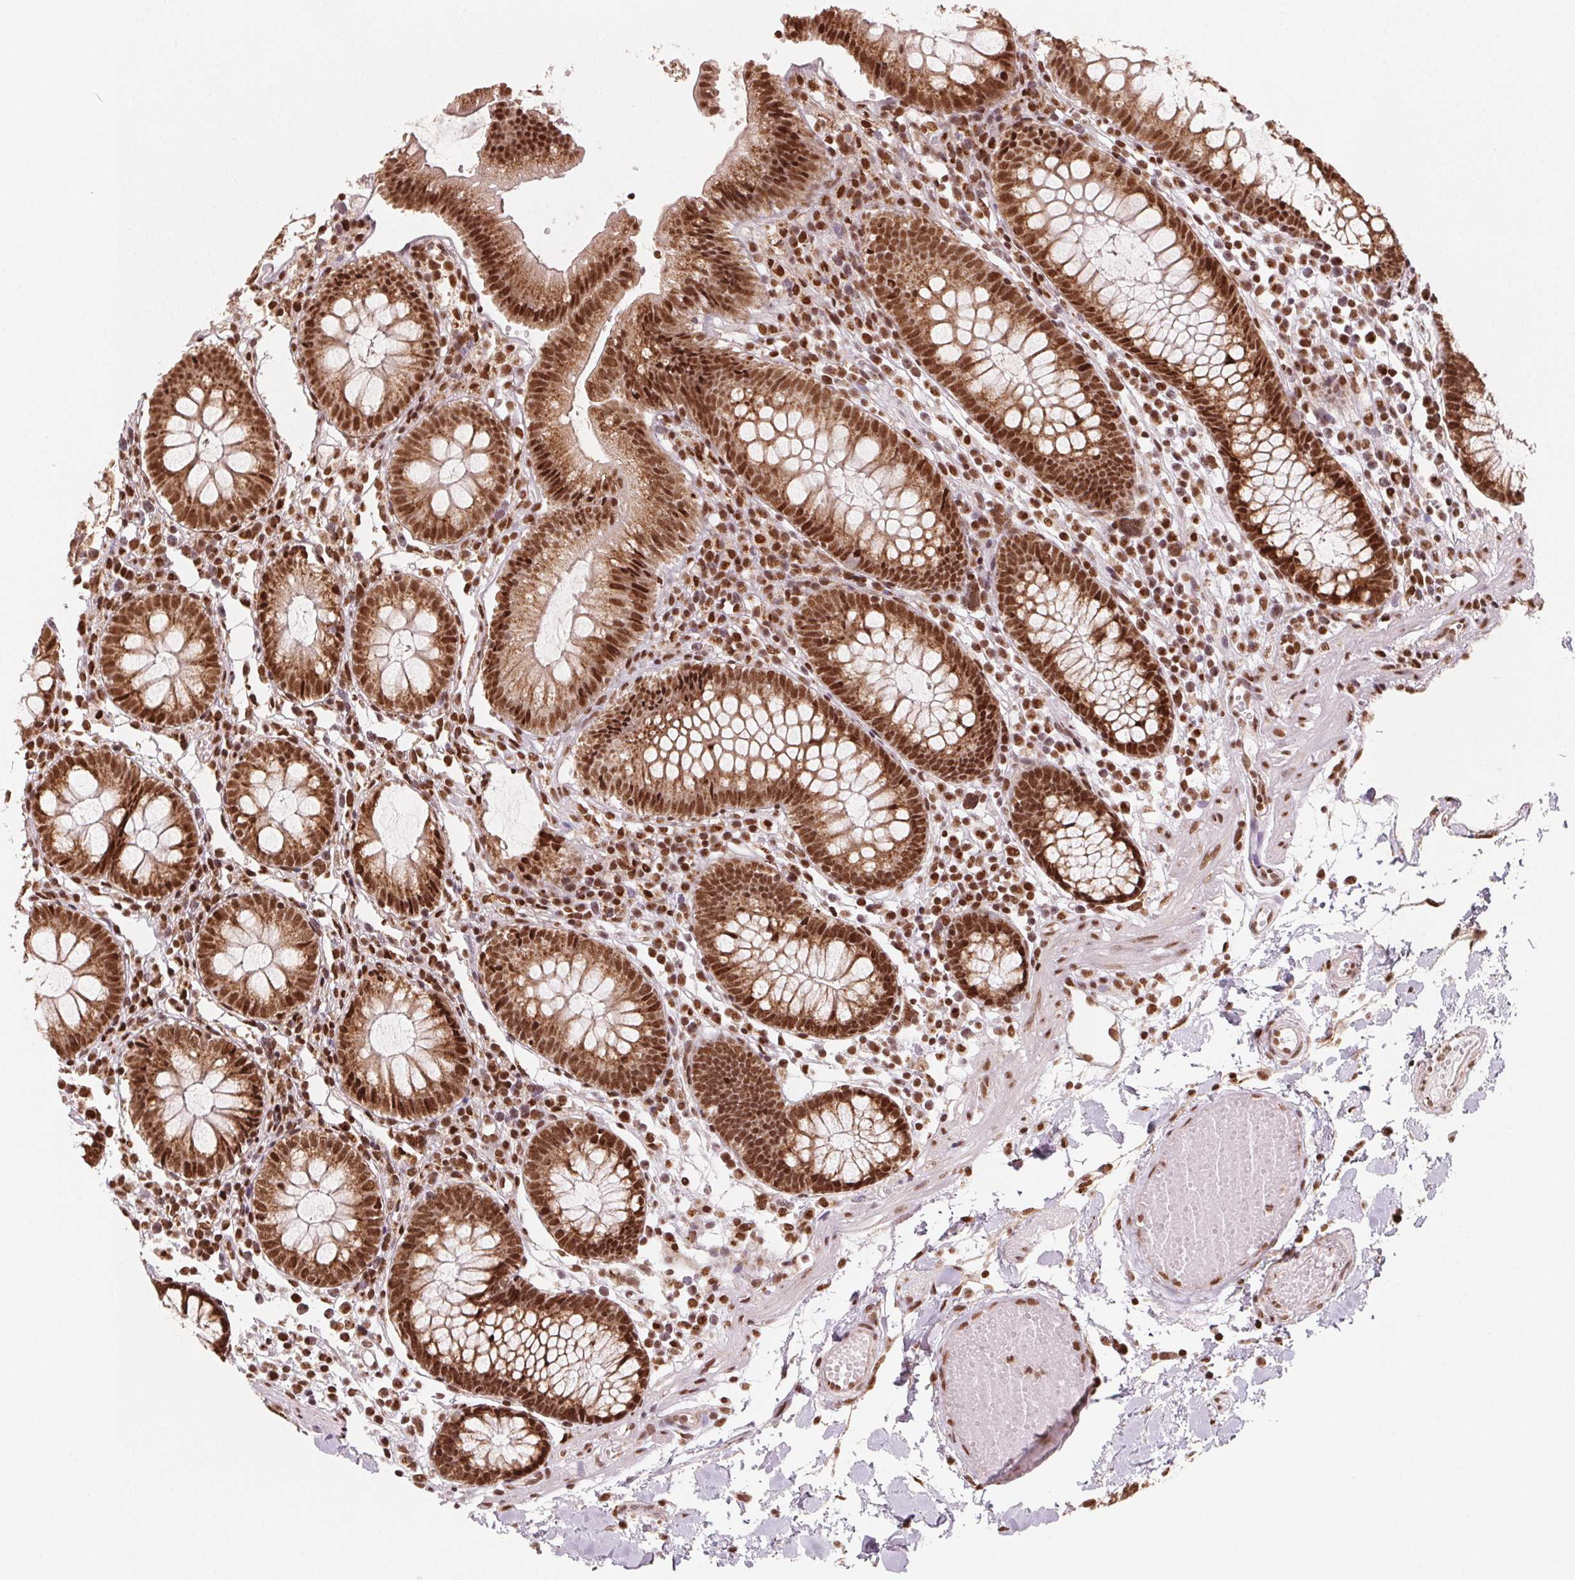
{"staining": {"intensity": "moderate", "quantity": ">75%", "location": "nuclear"}, "tissue": "colon", "cell_type": "Endothelial cells", "image_type": "normal", "snomed": [{"axis": "morphology", "description": "Normal tissue, NOS"}, {"axis": "morphology", "description": "Adenocarcinoma, NOS"}, {"axis": "topography", "description": "Colon"}], "caption": "About >75% of endothelial cells in normal colon reveal moderate nuclear protein expression as visualized by brown immunohistochemical staining.", "gene": "TOPORS", "patient": {"sex": "male", "age": 83}}